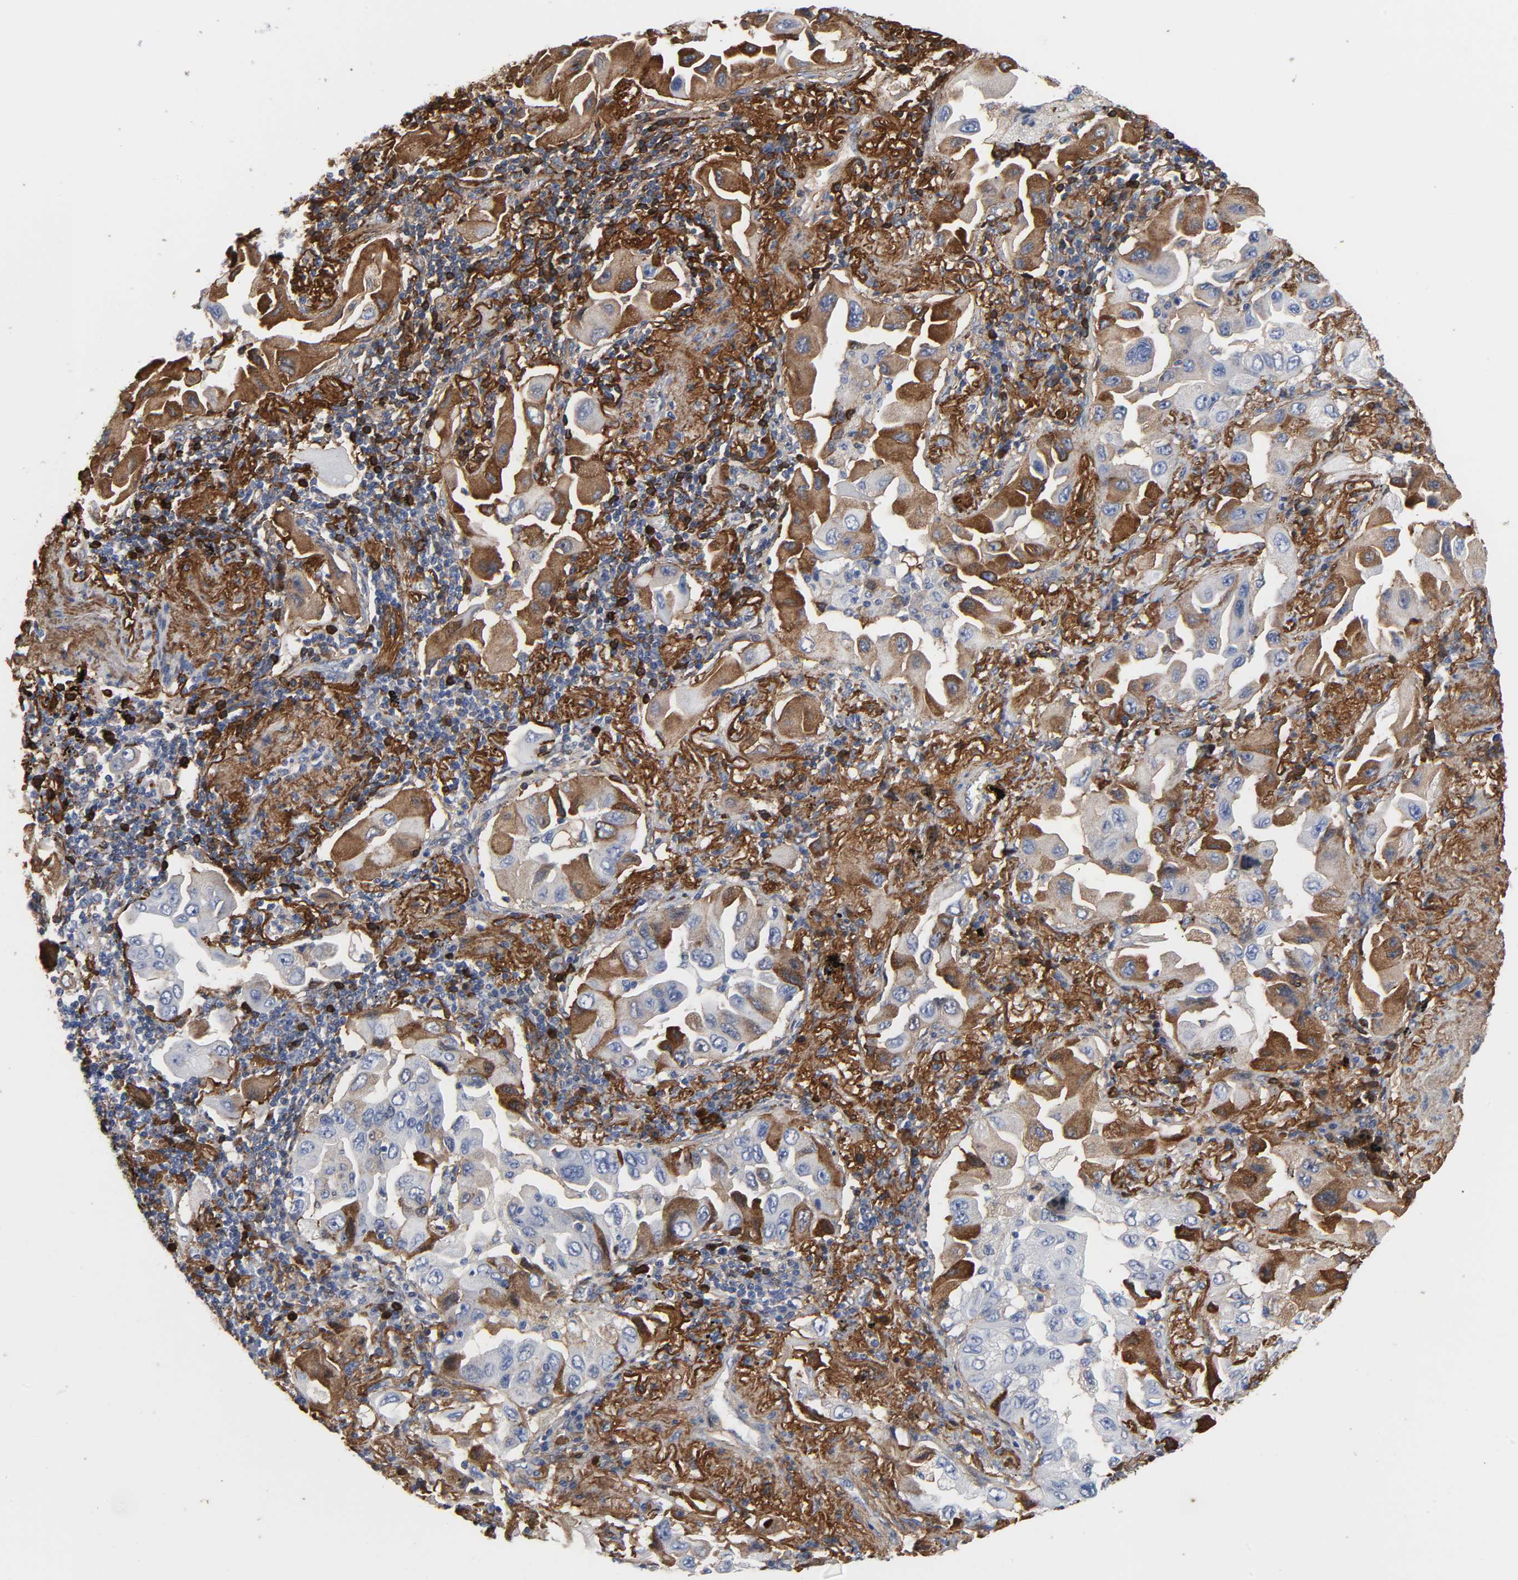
{"staining": {"intensity": "strong", "quantity": "25%-75%", "location": "cytoplasmic/membranous"}, "tissue": "lung cancer", "cell_type": "Tumor cells", "image_type": "cancer", "snomed": [{"axis": "morphology", "description": "Adenocarcinoma, NOS"}, {"axis": "topography", "description": "Lung"}], "caption": "Immunohistochemical staining of lung cancer (adenocarcinoma) shows high levels of strong cytoplasmic/membranous positivity in about 25%-75% of tumor cells. Using DAB (3,3'-diaminobenzidine) (brown) and hematoxylin (blue) stains, captured at high magnification using brightfield microscopy.", "gene": "FBLN1", "patient": {"sex": "female", "age": 65}}